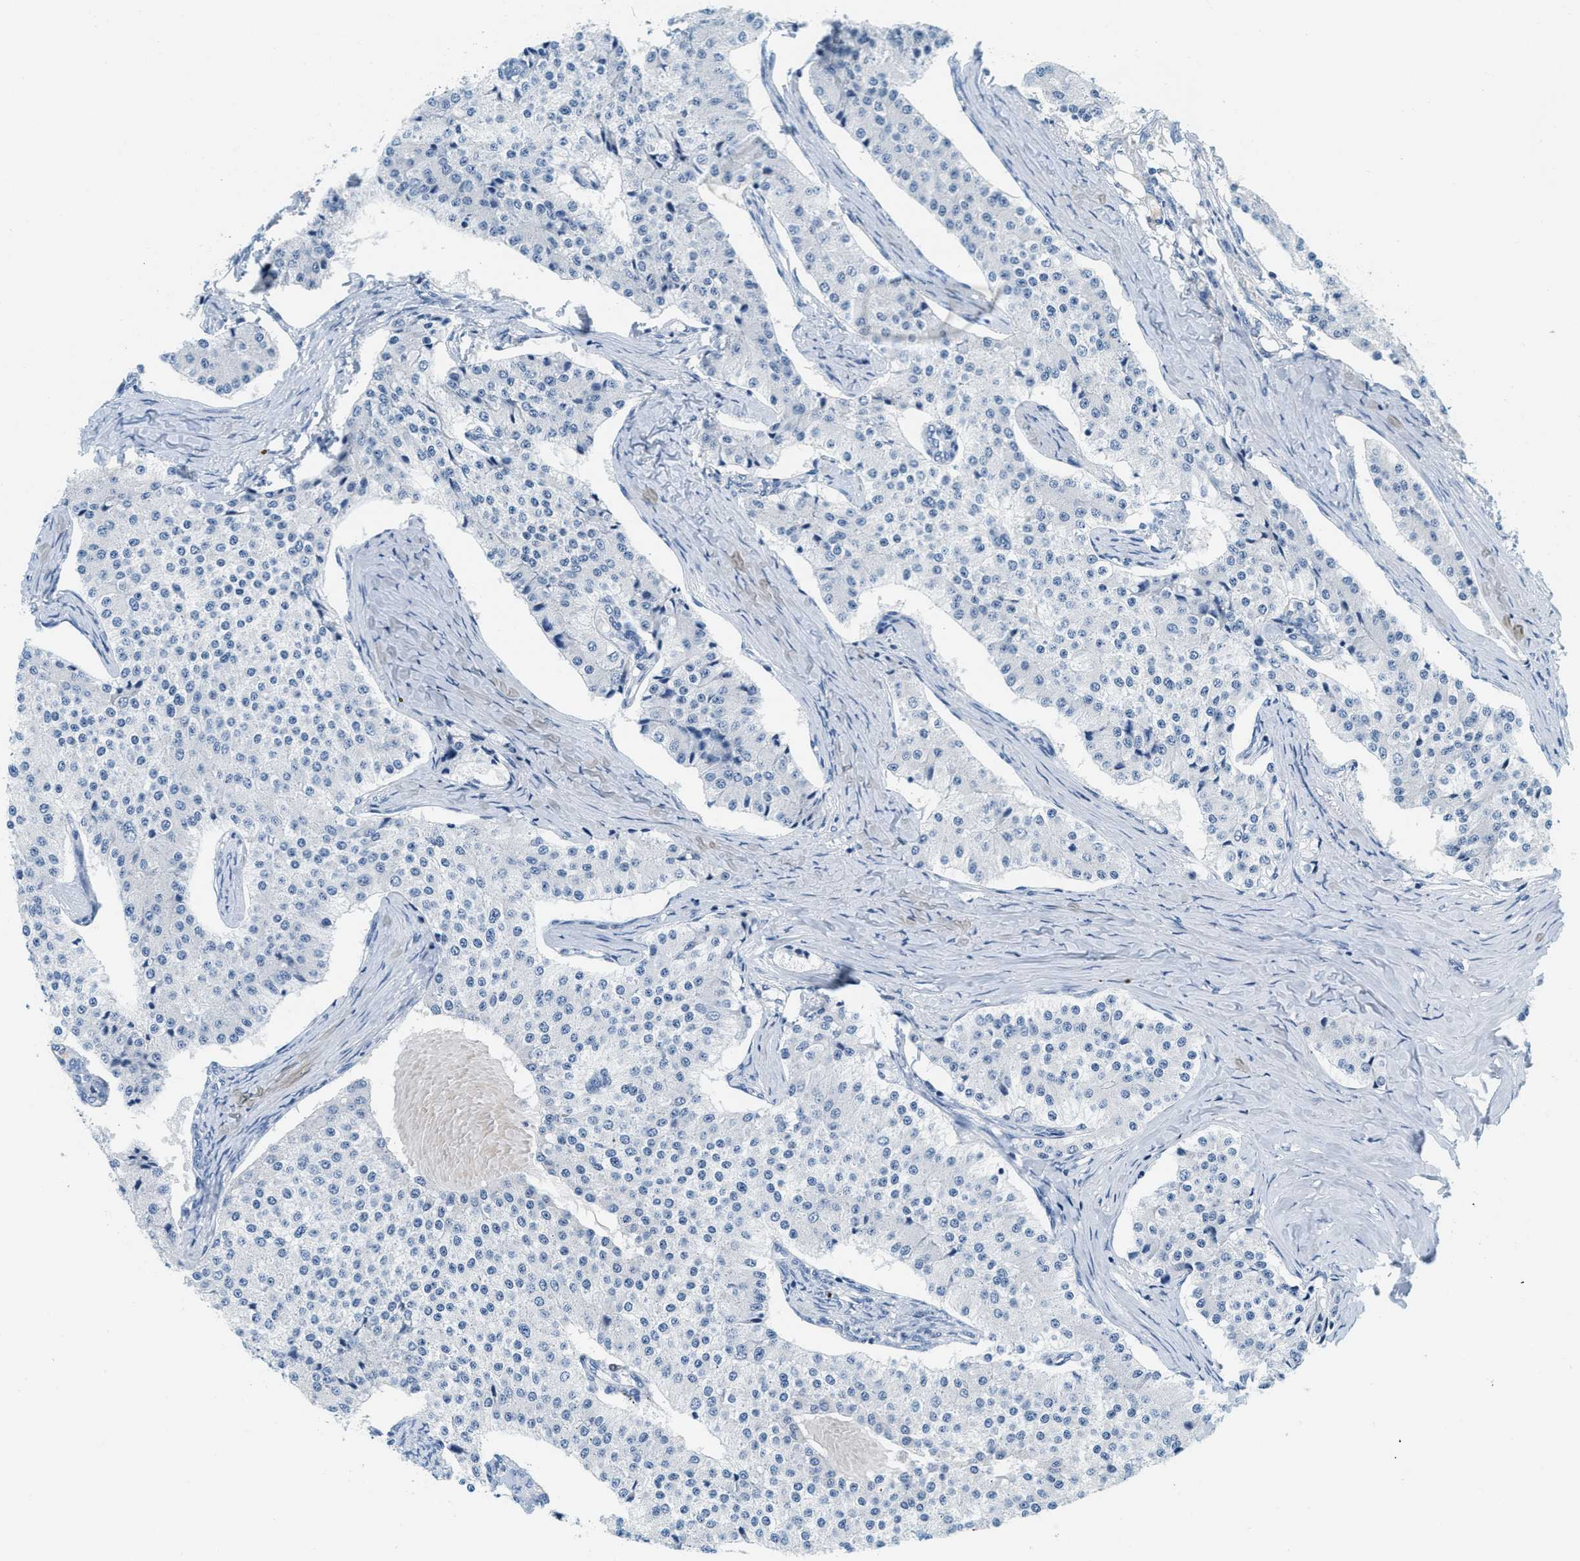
{"staining": {"intensity": "negative", "quantity": "none", "location": "none"}, "tissue": "carcinoid", "cell_type": "Tumor cells", "image_type": "cancer", "snomed": [{"axis": "morphology", "description": "Carcinoid, malignant, NOS"}, {"axis": "topography", "description": "Colon"}], "caption": "DAB immunohistochemical staining of carcinoid (malignant) exhibits no significant staining in tumor cells.", "gene": "LCN2", "patient": {"sex": "female", "age": 52}}